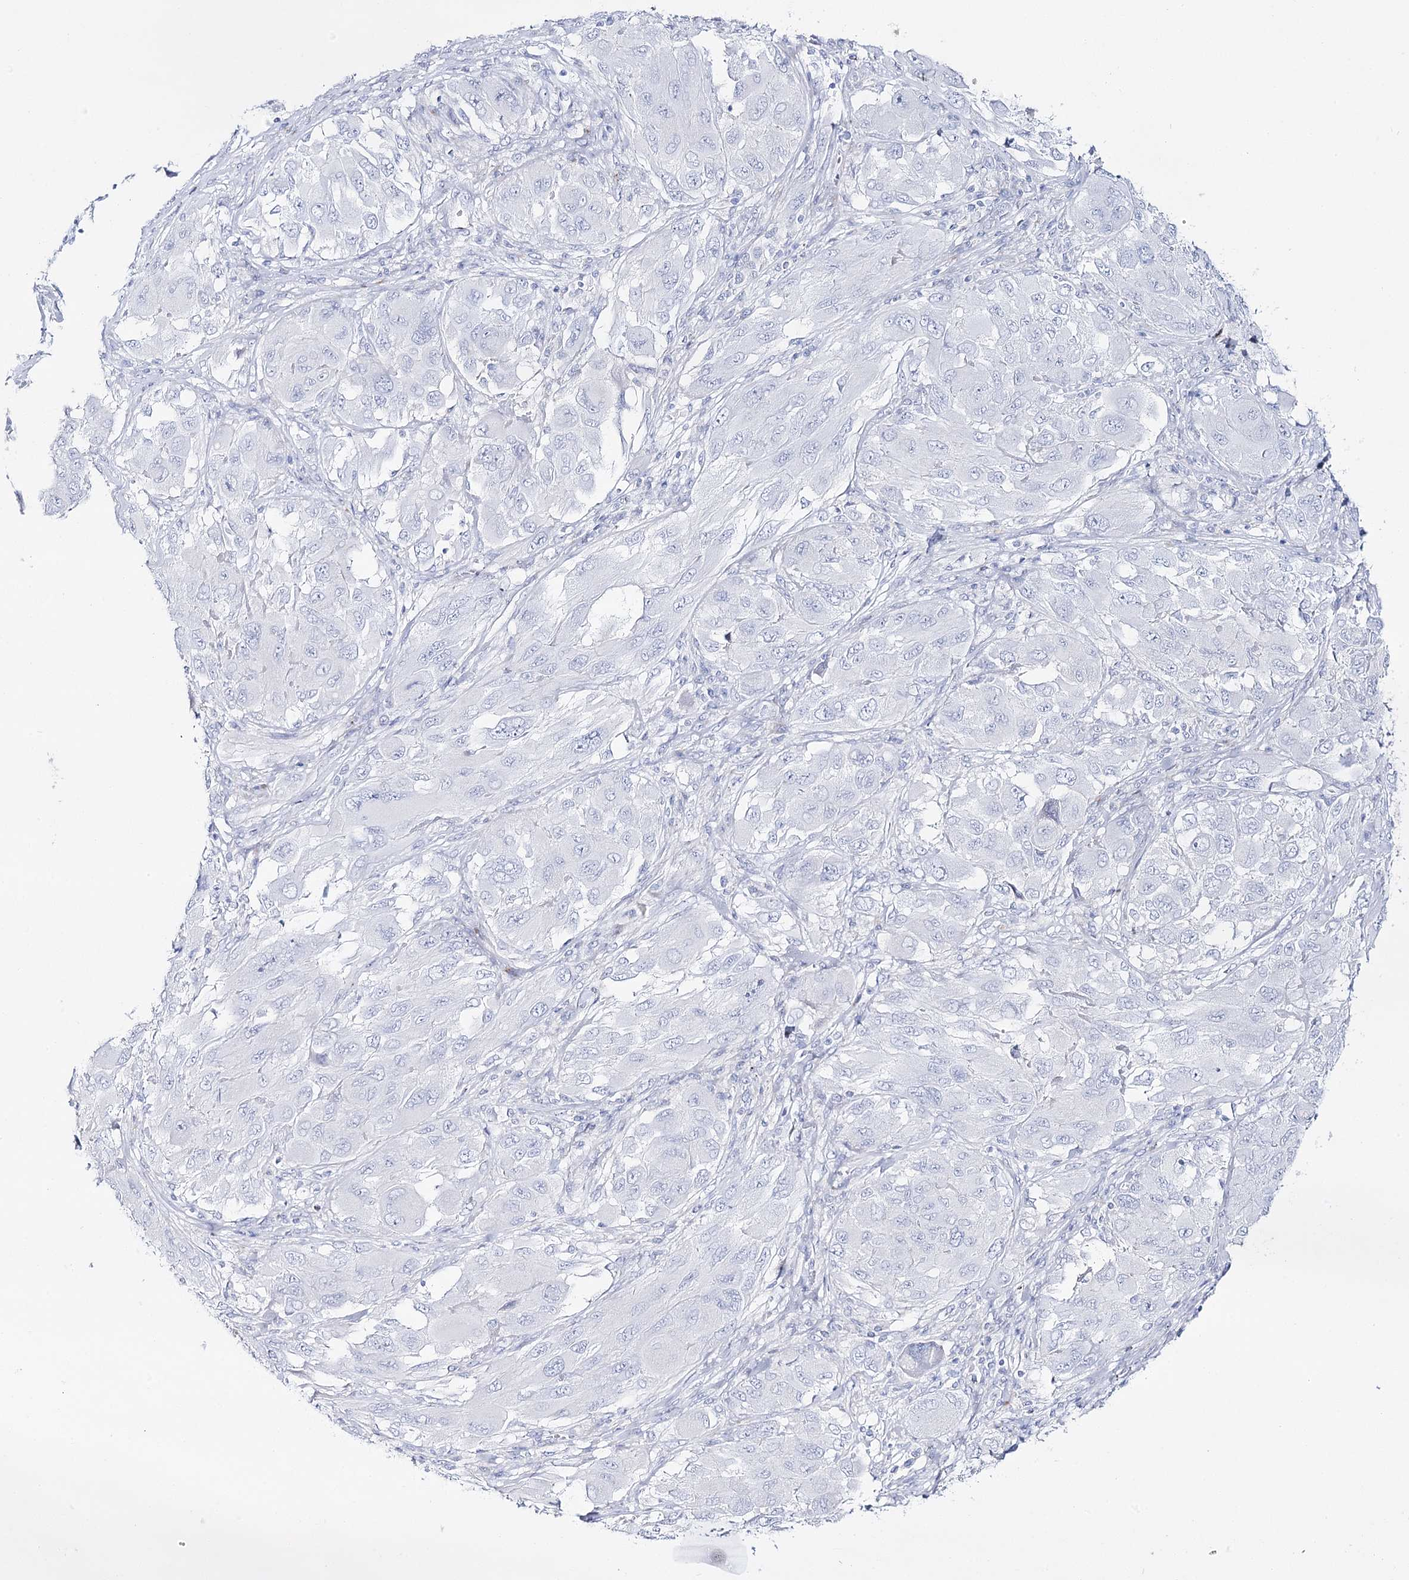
{"staining": {"intensity": "negative", "quantity": "none", "location": "none"}, "tissue": "melanoma", "cell_type": "Tumor cells", "image_type": "cancer", "snomed": [{"axis": "morphology", "description": "Malignant melanoma, NOS"}, {"axis": "topography", "description": "Skin"}], "caption": "IHC image of human melanoma stained for a protein (brown), which demonstrates no staining in tumor cells.", "gene": "SLC3A1", "patient": {"sex": "female", "age": 91}}